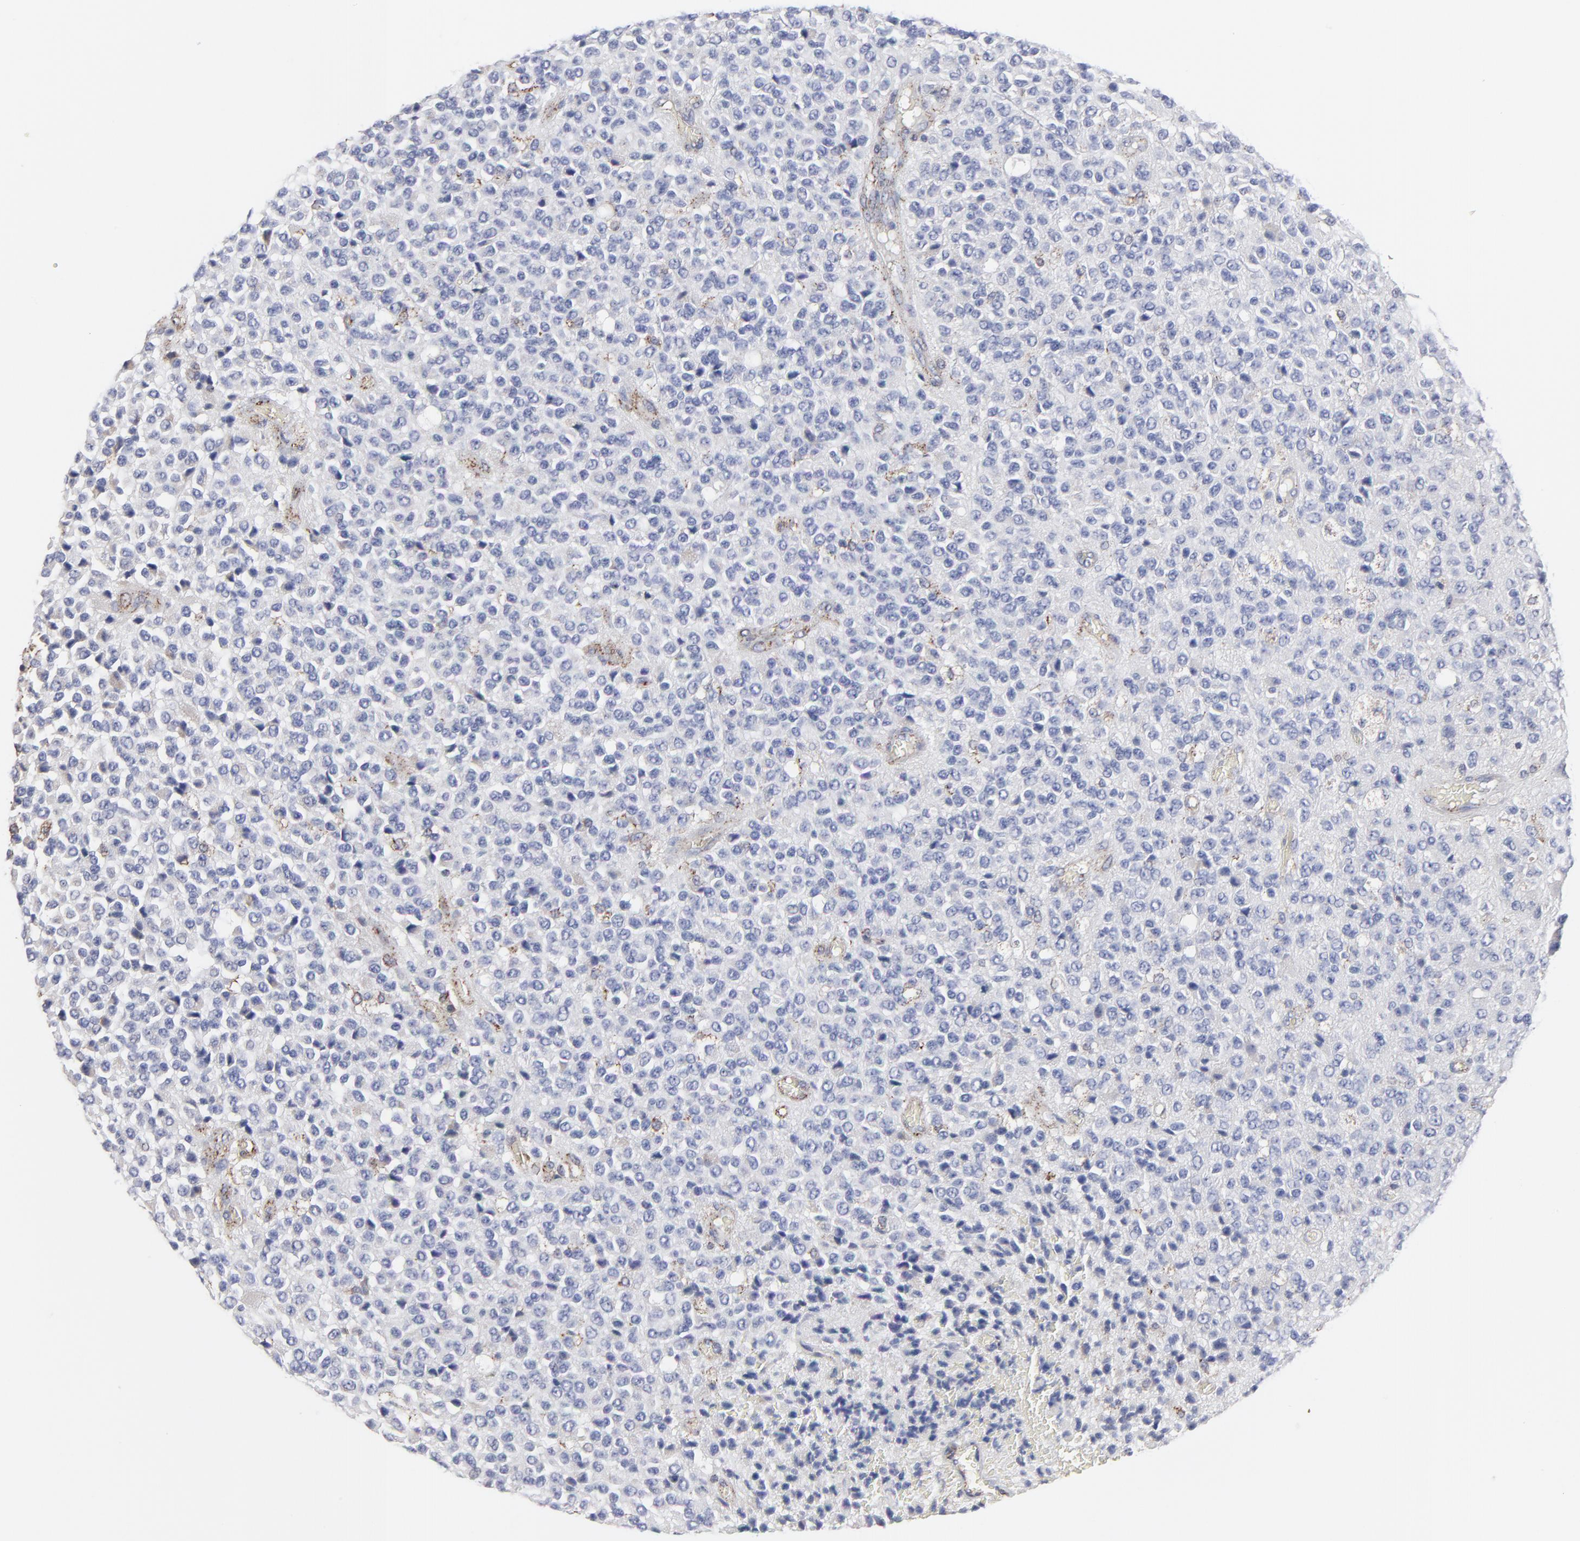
{"staining": {"intensity": "negative", "quantity": "none", "location": "none"}, "tissue": "glioma", "cell_type": "Tumor cells", "image_type": "cancer", "snomed": [{"axis": "morphology", "description": "Glioma, malignant, High grade"}, {"axis": "topography", "description": "pancreas cauda"}], "caption": "A micrograph of human high-grade glioma (malignant) is negative for staining in tumor cells.", "gene": "TRIM22", "patient": {"sex": "male", "age": 60}}